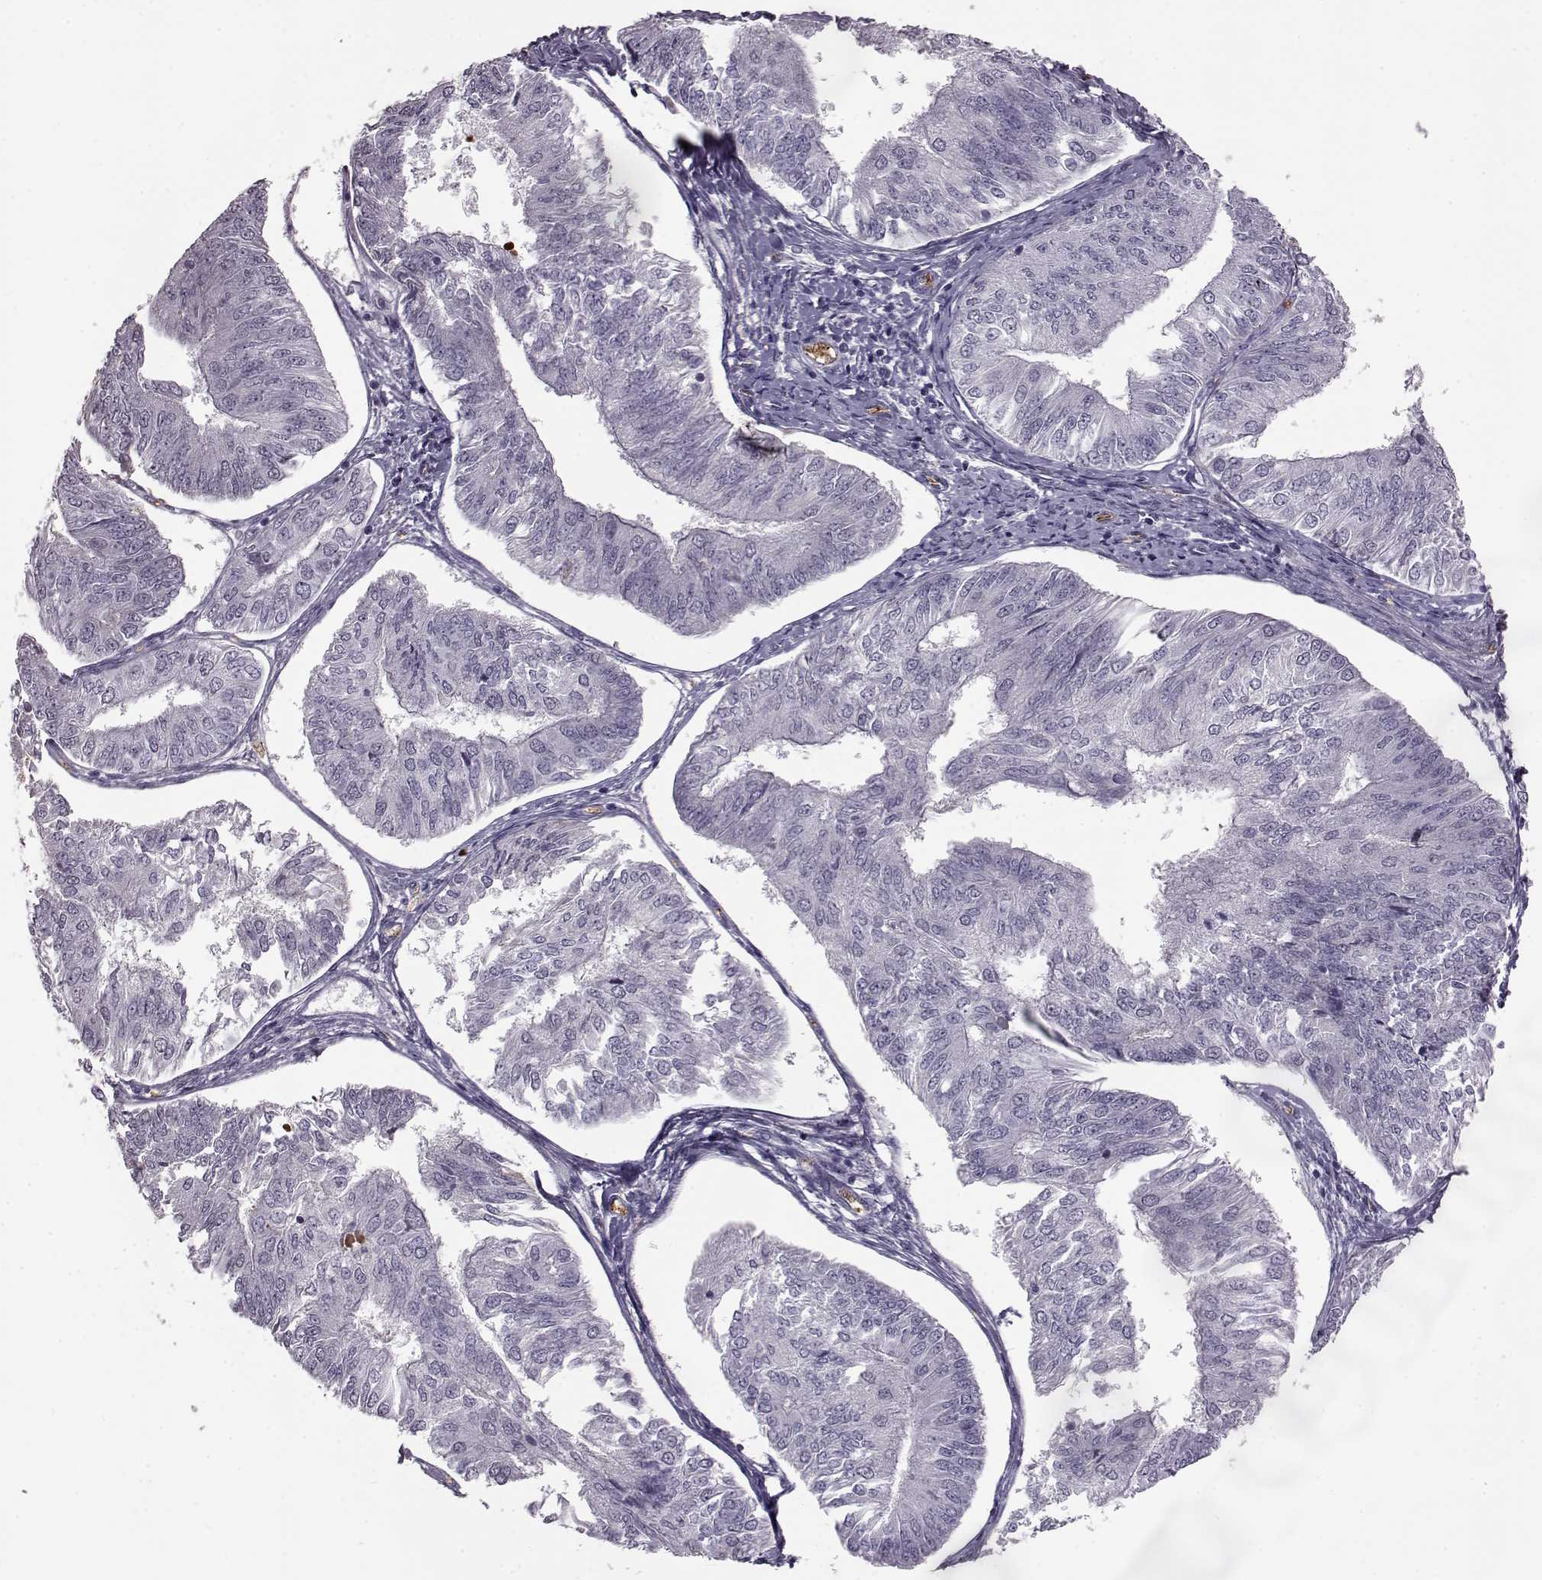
{"staining": {"intensity": "negative", "quantity": "none", "location": "none"}, "tissue": "endometrial cancer", "cell_type": "Tumor cells", "image_type": "cancer", "snomed": [{"axis": "morphology", "description": "Adenocarcinoma, NOS"}, {"axis": "topography", "description": "Endometrium"}], "caption": "Adenocarcinoma (endometrial) was stained to show a protein in brown. There is no significant expression in tumor cells.", "gene": "PROP1", "patient": {"sex": "female", "age": 58}}